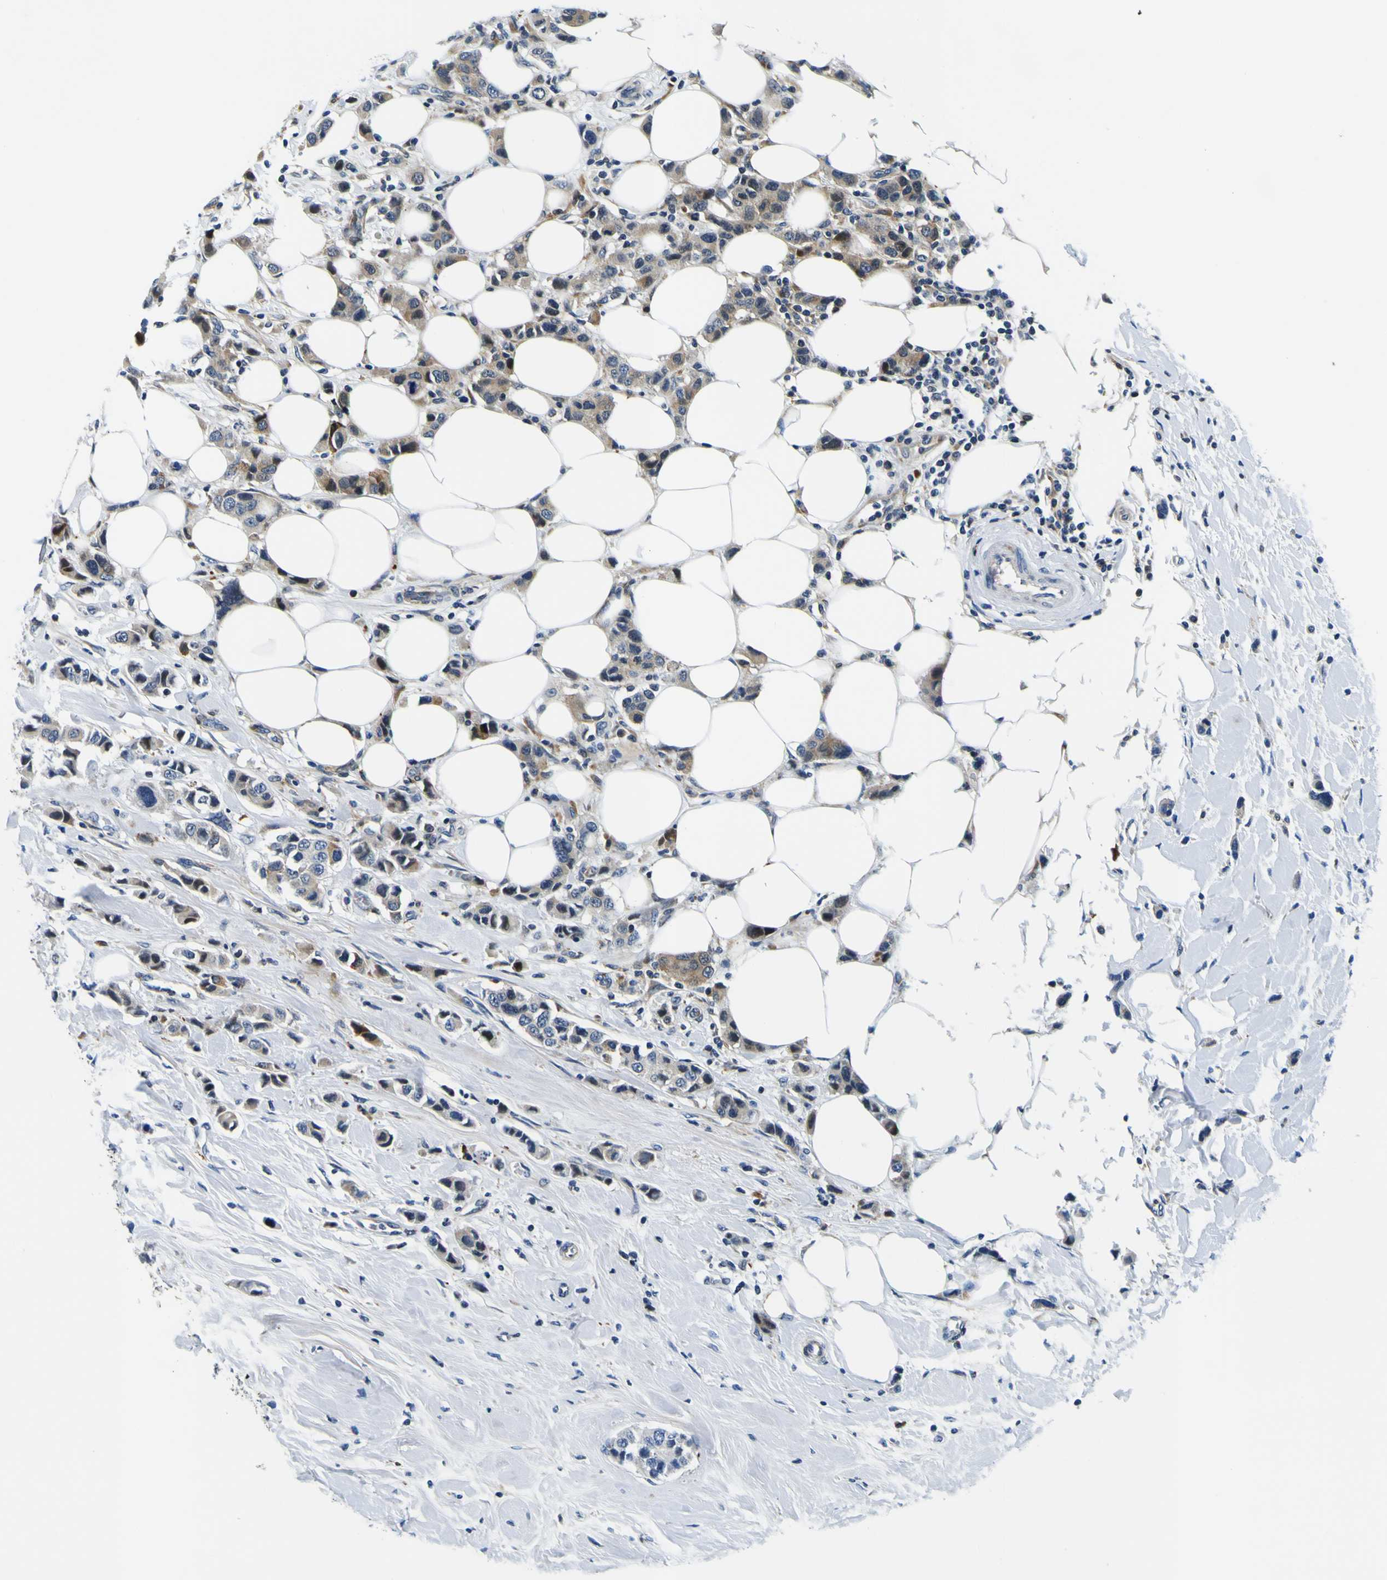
{"staining": {"intensity": "weak", "quantity": "<25%", "location": "cytoplasmic/membranous"}, "tissue": "breast cancer", "cell_type": "Tumor cells", "image_type": "cancer", "snomed": [{"axis": "morphology", "description": "Normal tissue, NOS"}, {"axis": "morphology", "description": "Duct carcinoma"}, {"axis": "topography", "description": "Breast"}], "caption": "Protein analysis of intraductal carcinoma (breast) reveals no significant staining in tumor cells.", "gene": "NLRP3", "patient": {"sex": "female", "age": 50}}